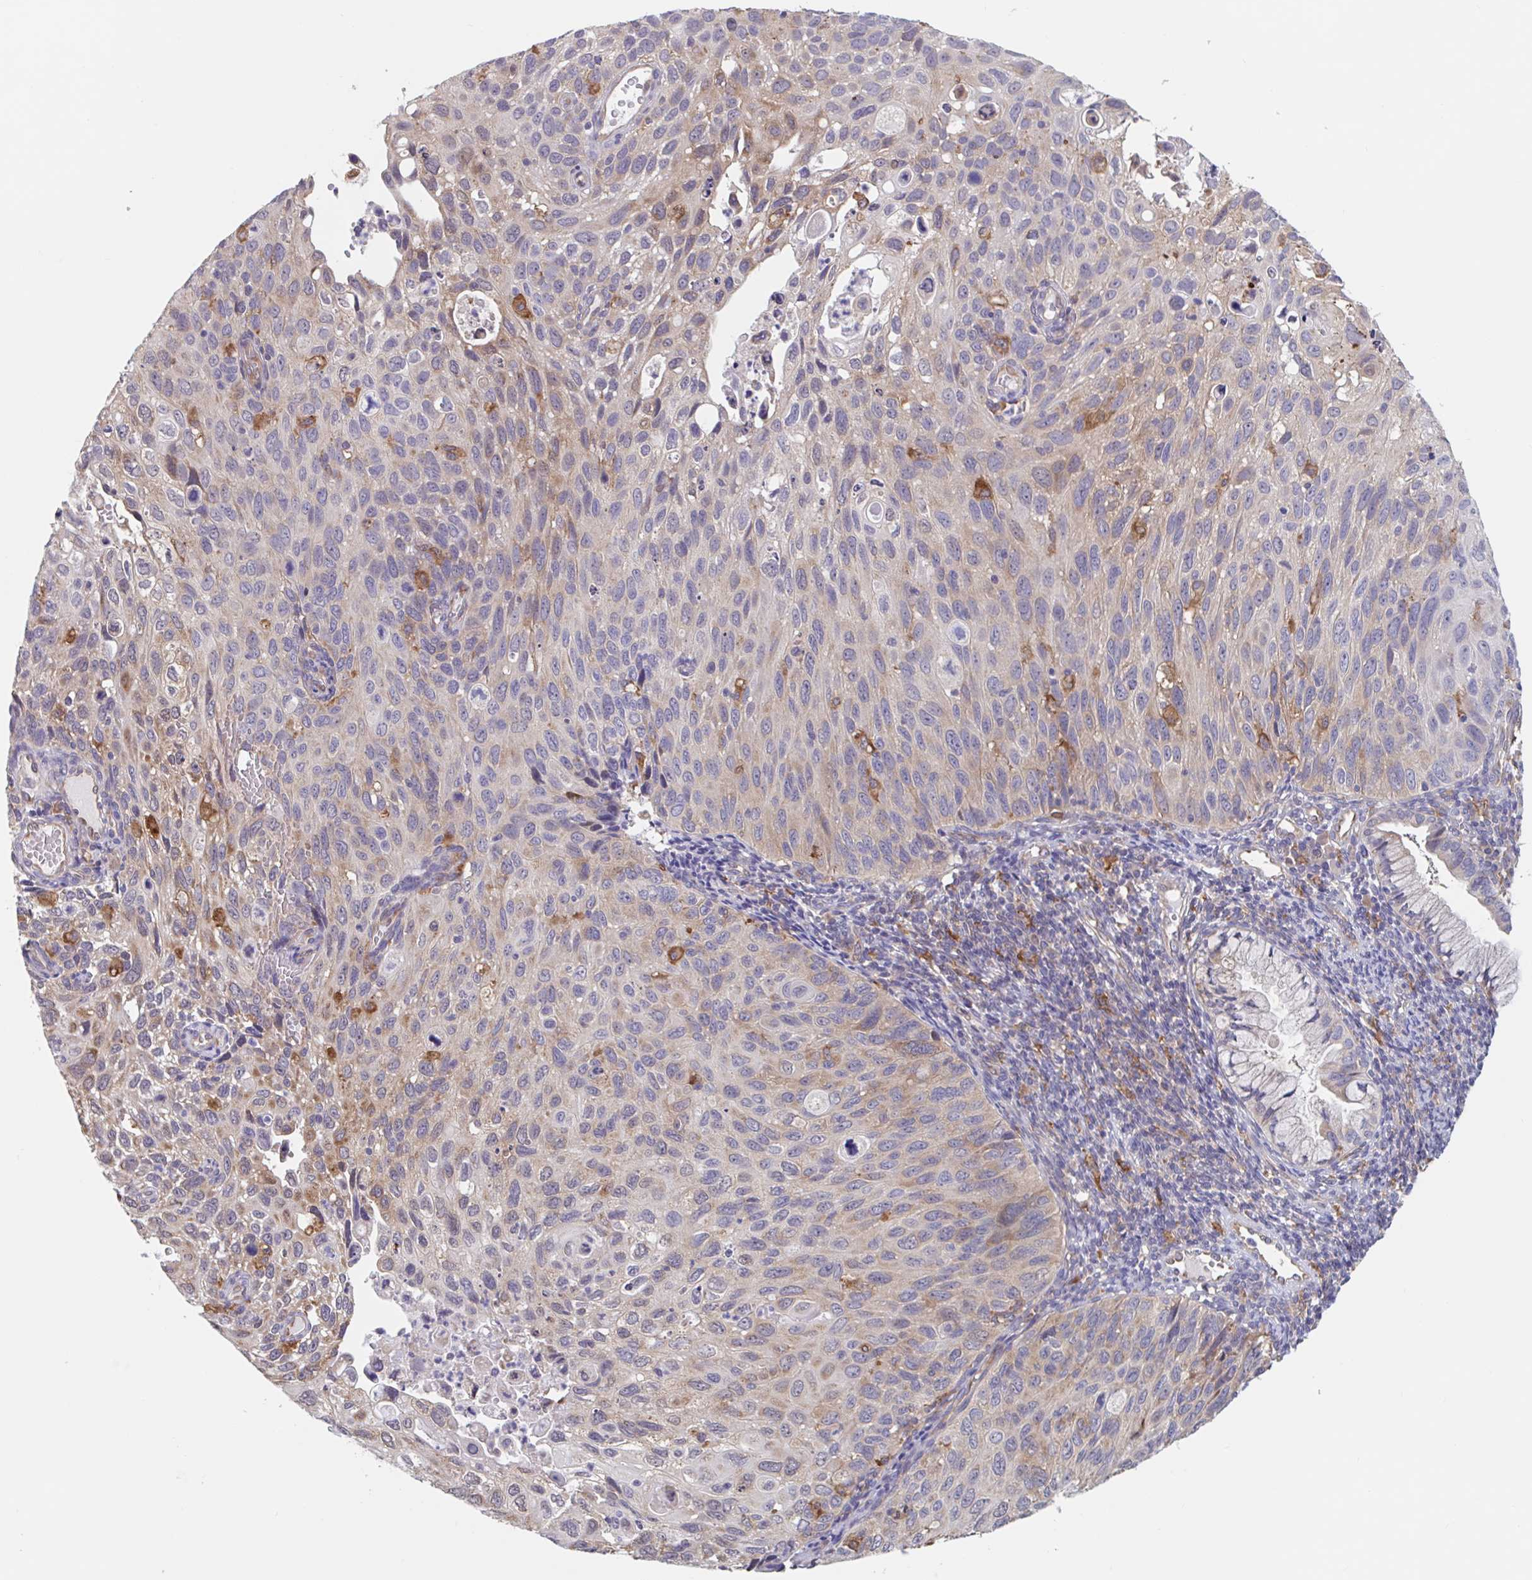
{"staining": {"intensity": "weak", "quantity": "<25%", "location": "cytoplasmic/membranous"}, "tissue": "cervical cancer", "cell_type": "Tumor cells", "image_type": "cancer", "snomed": [{"axis": "morphology", "description": "Squamous cell carcinoma, NOS"}, {"axis": "topography", "description": "Cervix"}], "caption": "Cervical squamous cell carcinoma was stained to show a protein in brown. There is no significant expression in tumor cells.", "gene": "SNX8", "patient": {"sex": "female", "age": 70}}